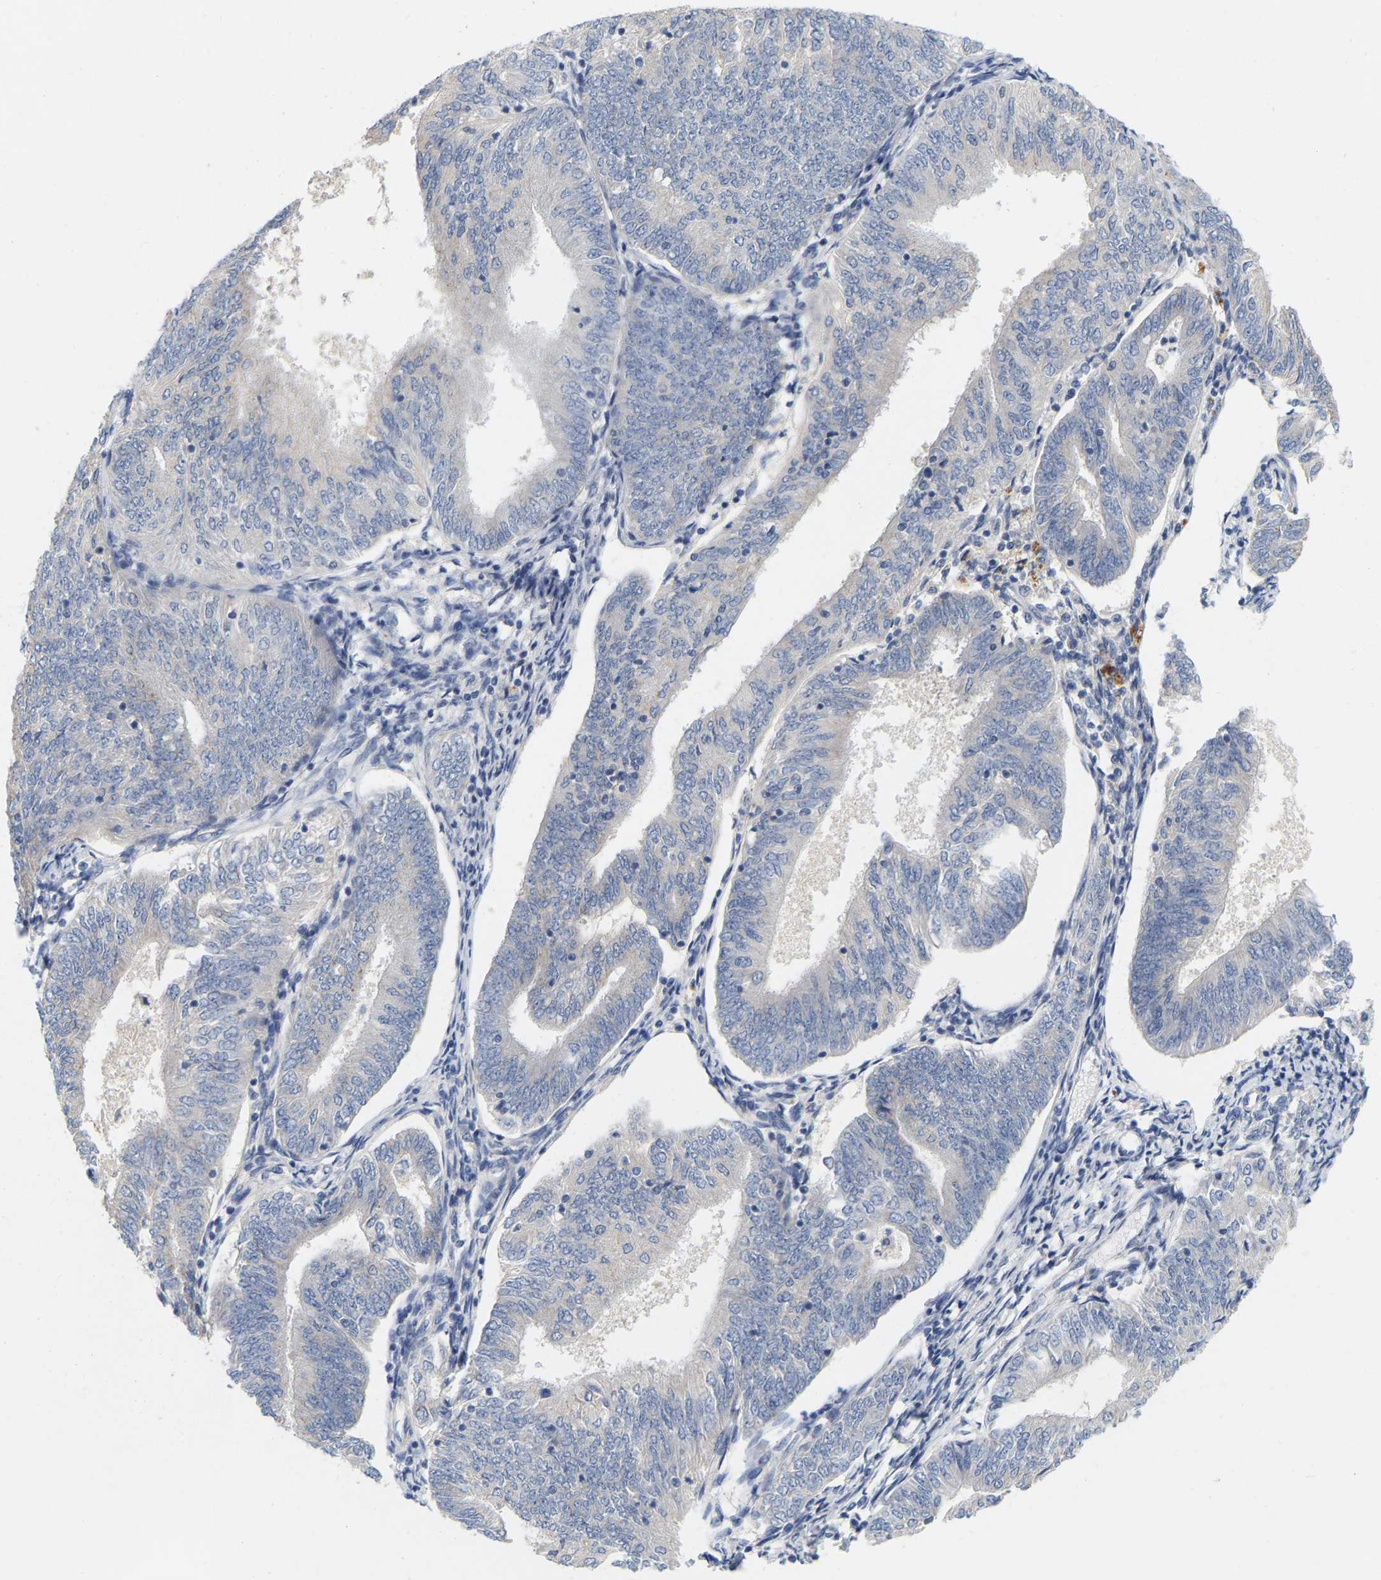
{"staining": {"intensity": "negative", "quantity": "none", "location": "none"}, "tissue": "endometrial cancer", "cell_type": "Tumor cells", "image_type": "cancer", "snomed": [{"axis": "morphology", "description": "Adenocarcinoma, NOS"}, {"axis": "topography", "description": "Endometrium"}], "caption": "Immunohistochemistry histopathology image of endometrial cancer (adenocarcinoma) stained for a protein (brown), which reveals no staining in tumor cells. (DAB (3,3'-diaminobenzidine) immunohistochemistry with hematoxylin counter stain).", "gene": "WIPI2", "patient": {"sex": "female", "age": 58}}